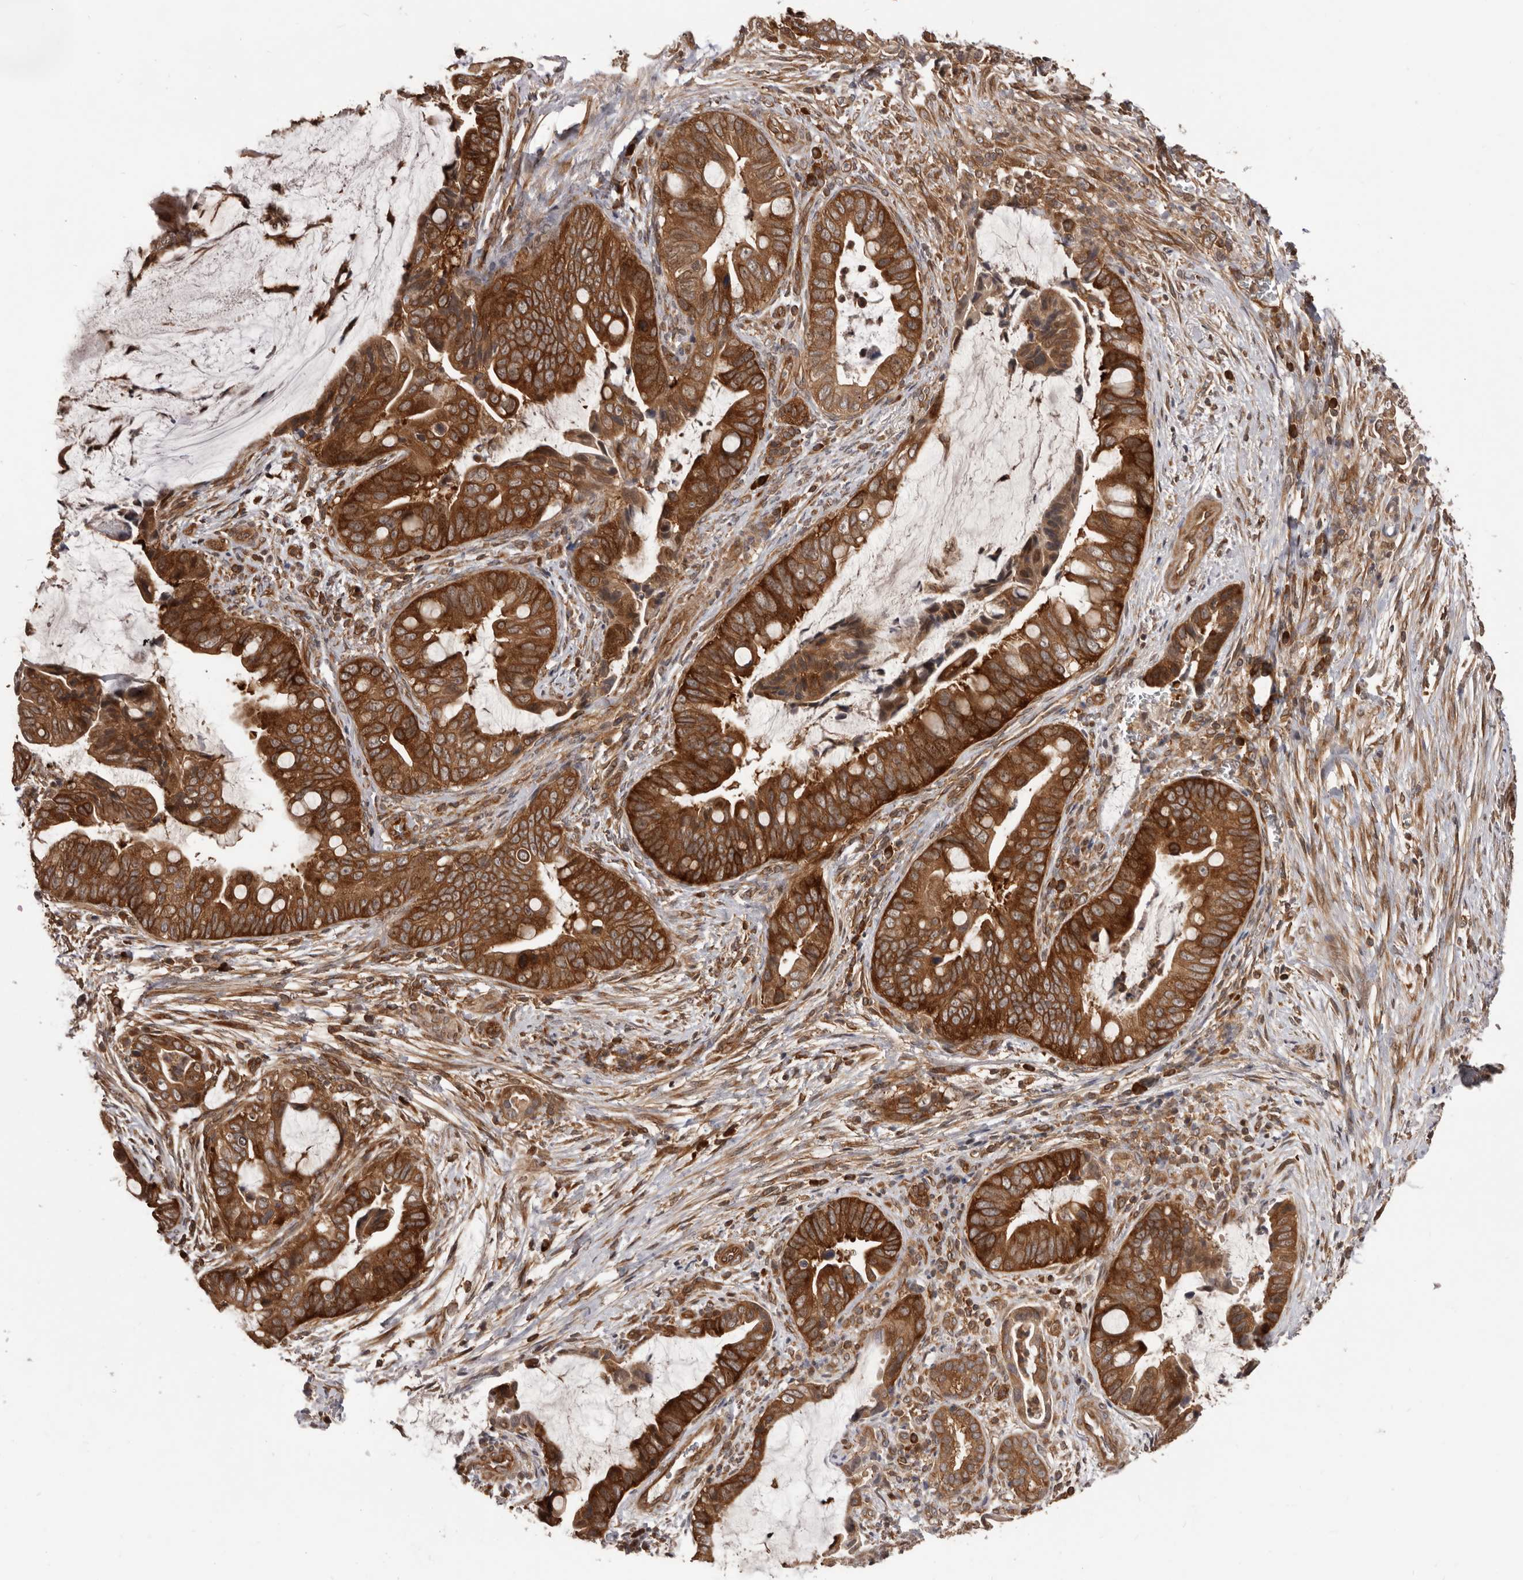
{"staining": {"intensity": "strong", "quantity": ">75%", "location": "cytoplasmic/membranous"}, "tissue": "pancreatic cancer", "cell_type": "Tumor cells", "image_type": "cancer", "snomed": [{"axis": "morphology", "description": "Adenocarcinoma, NOS"}, {"axis": "topography", "description": "Pancreas"}], "caption": "The image exhibits a brown stain indicating the presence of a protein in the cytoplasmic/membranous of tumor cells in adenocarcinoma (pancreatic).", "gene": "HBS1L", "patient": {"sex": "male", "age": 75}}